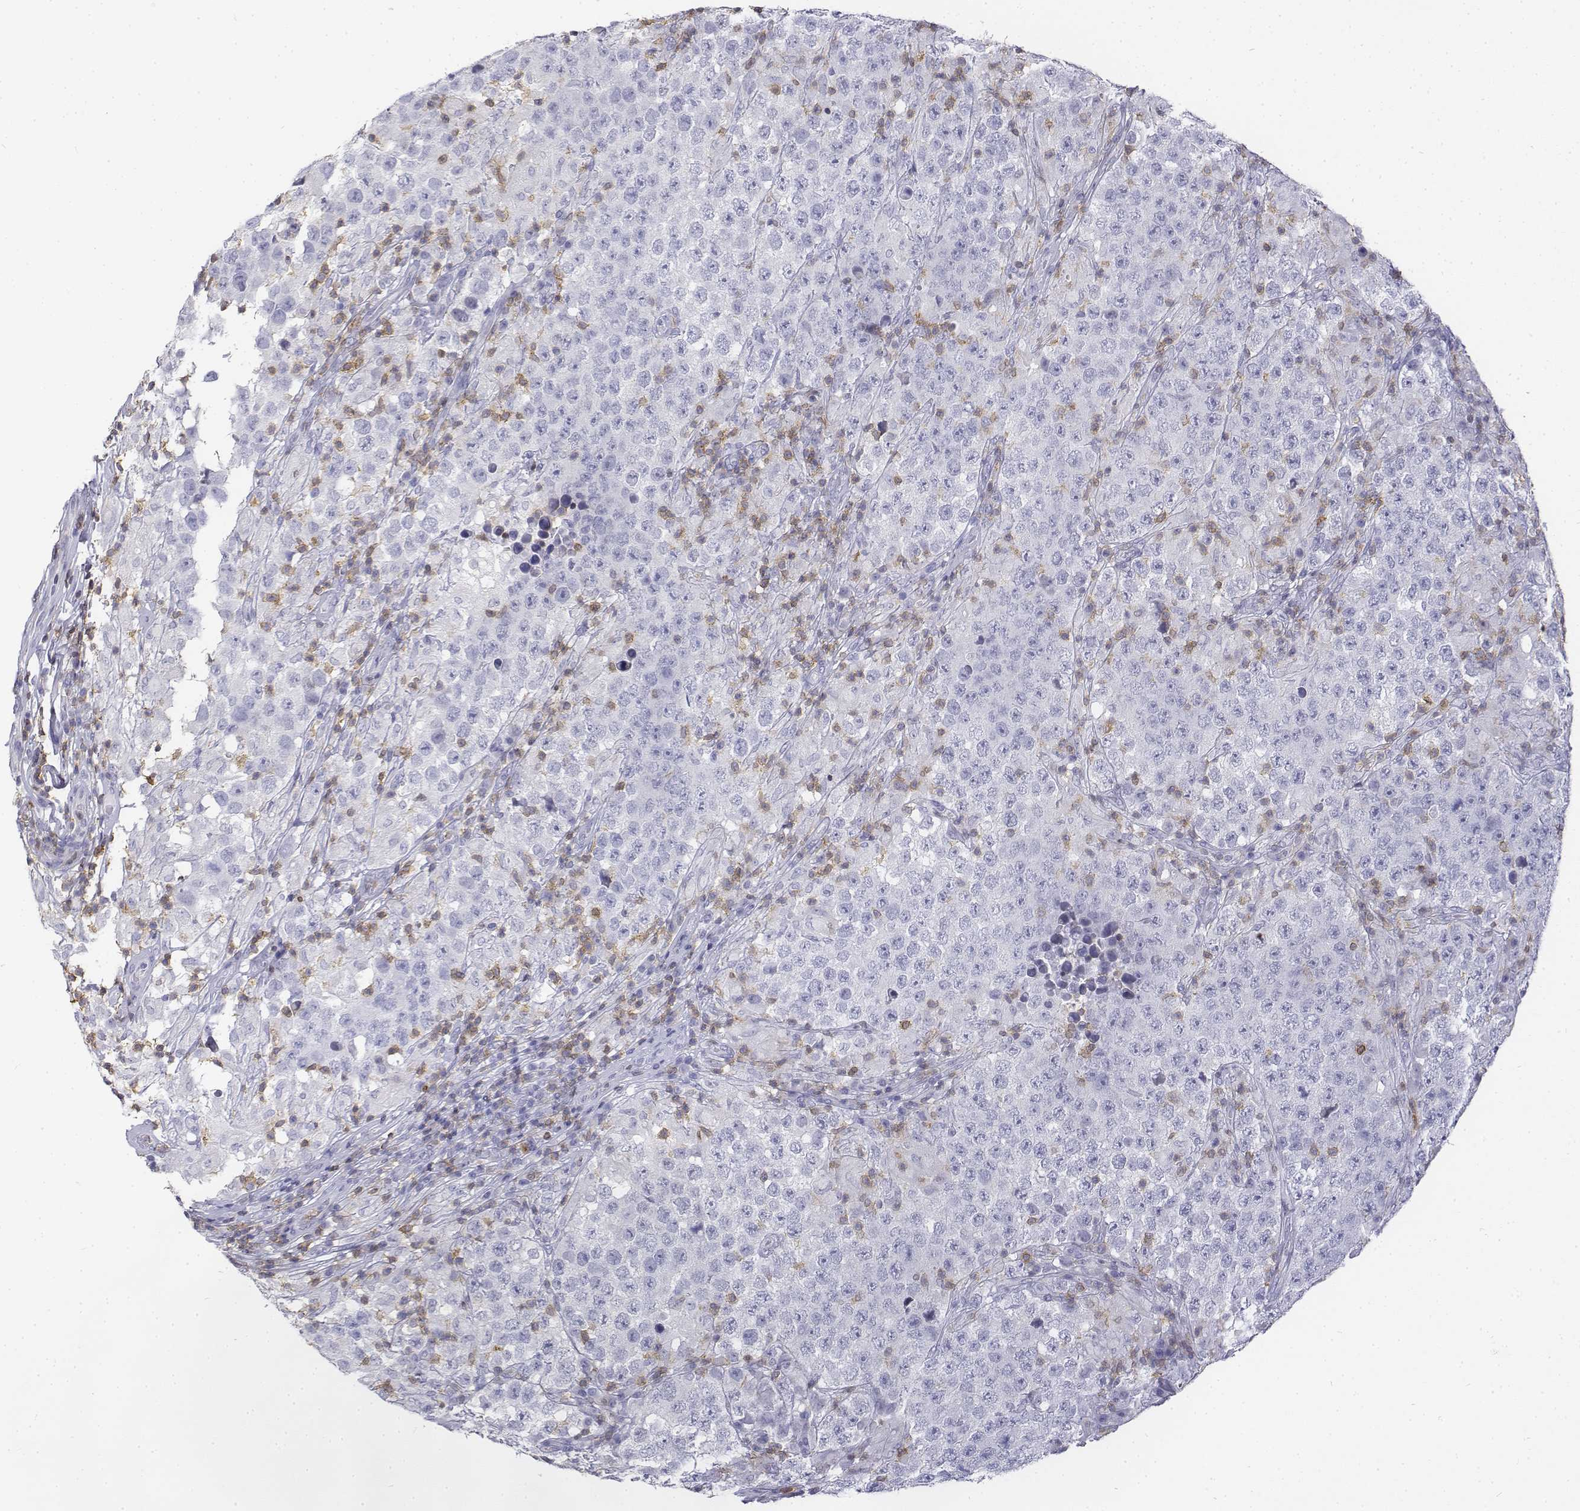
{"staining": {"intensity": "negative", "quantity": "none", "location": "none"}, "tissue": "testis cancer", "cell_type": "Tumor cells", "image_type": "cancer", "snomed": [{"axis": "morphology", "description": "Seminoma, NOS"}, {"axis": "morphology", "description": "Carcinoma, Embryonal, NOS"}, {"axis": "topography", "description": "Testis"}], "caption": "Testis cancer was stained to show a protein in brown. There is no significant expression in tumor cells.", "gene": "CD3E", "patient": {"sex": "male", "age": 41}}